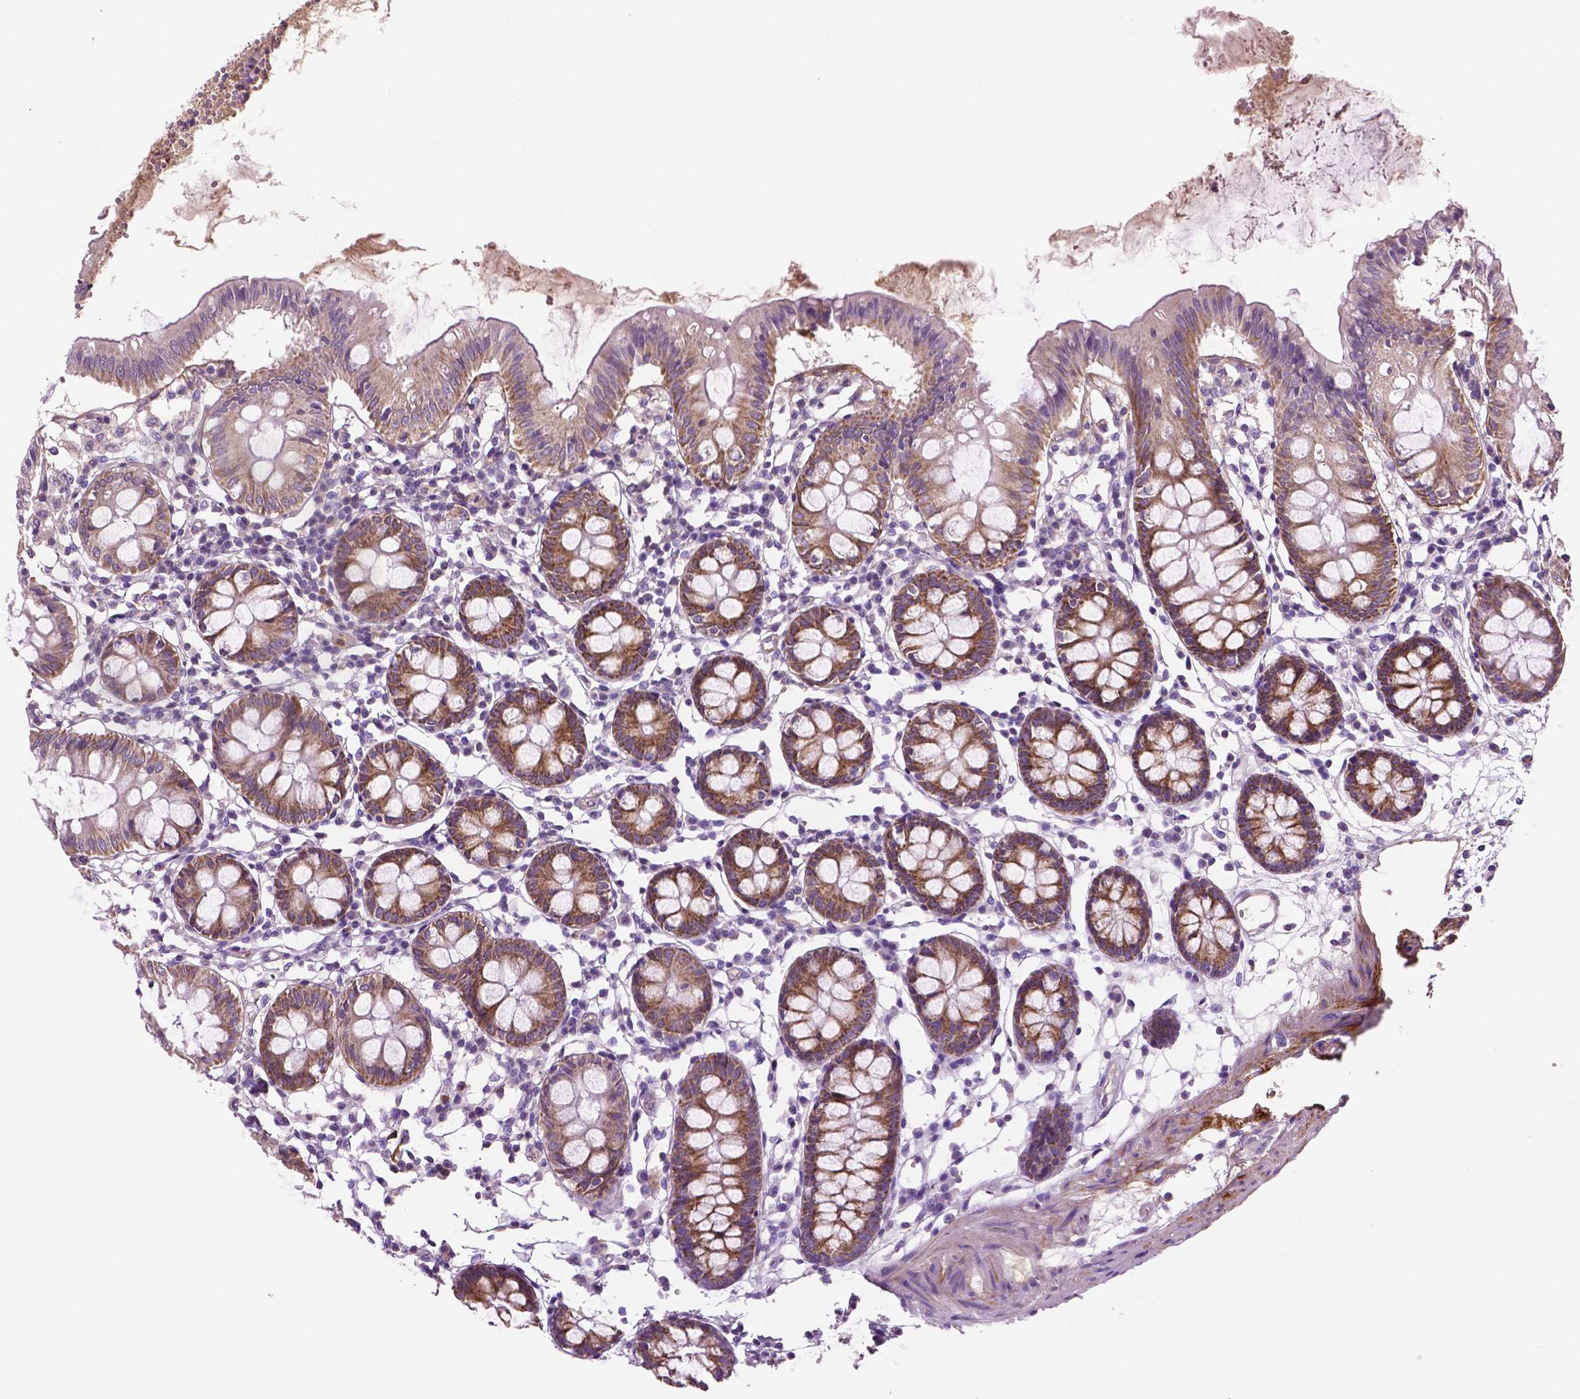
{"staining": {"intensity": "weak", "quantity": "<25%", "location": "cytoplasmic/membranous"}, "tissue": "colon", "cell_type": "Endothelial cells", "image_type": "normal", "snomed": [{"axis": "morphology", "description": "Normal tissue, NOS"}, {"axis": "topography", "description": "Colon"}], "caption": "Immunohistochemical staining of benign human colon displays no significant positivity in endothelial cells.", "gene": "PTX3", "patient": {"sex": "female", "age": 84}}